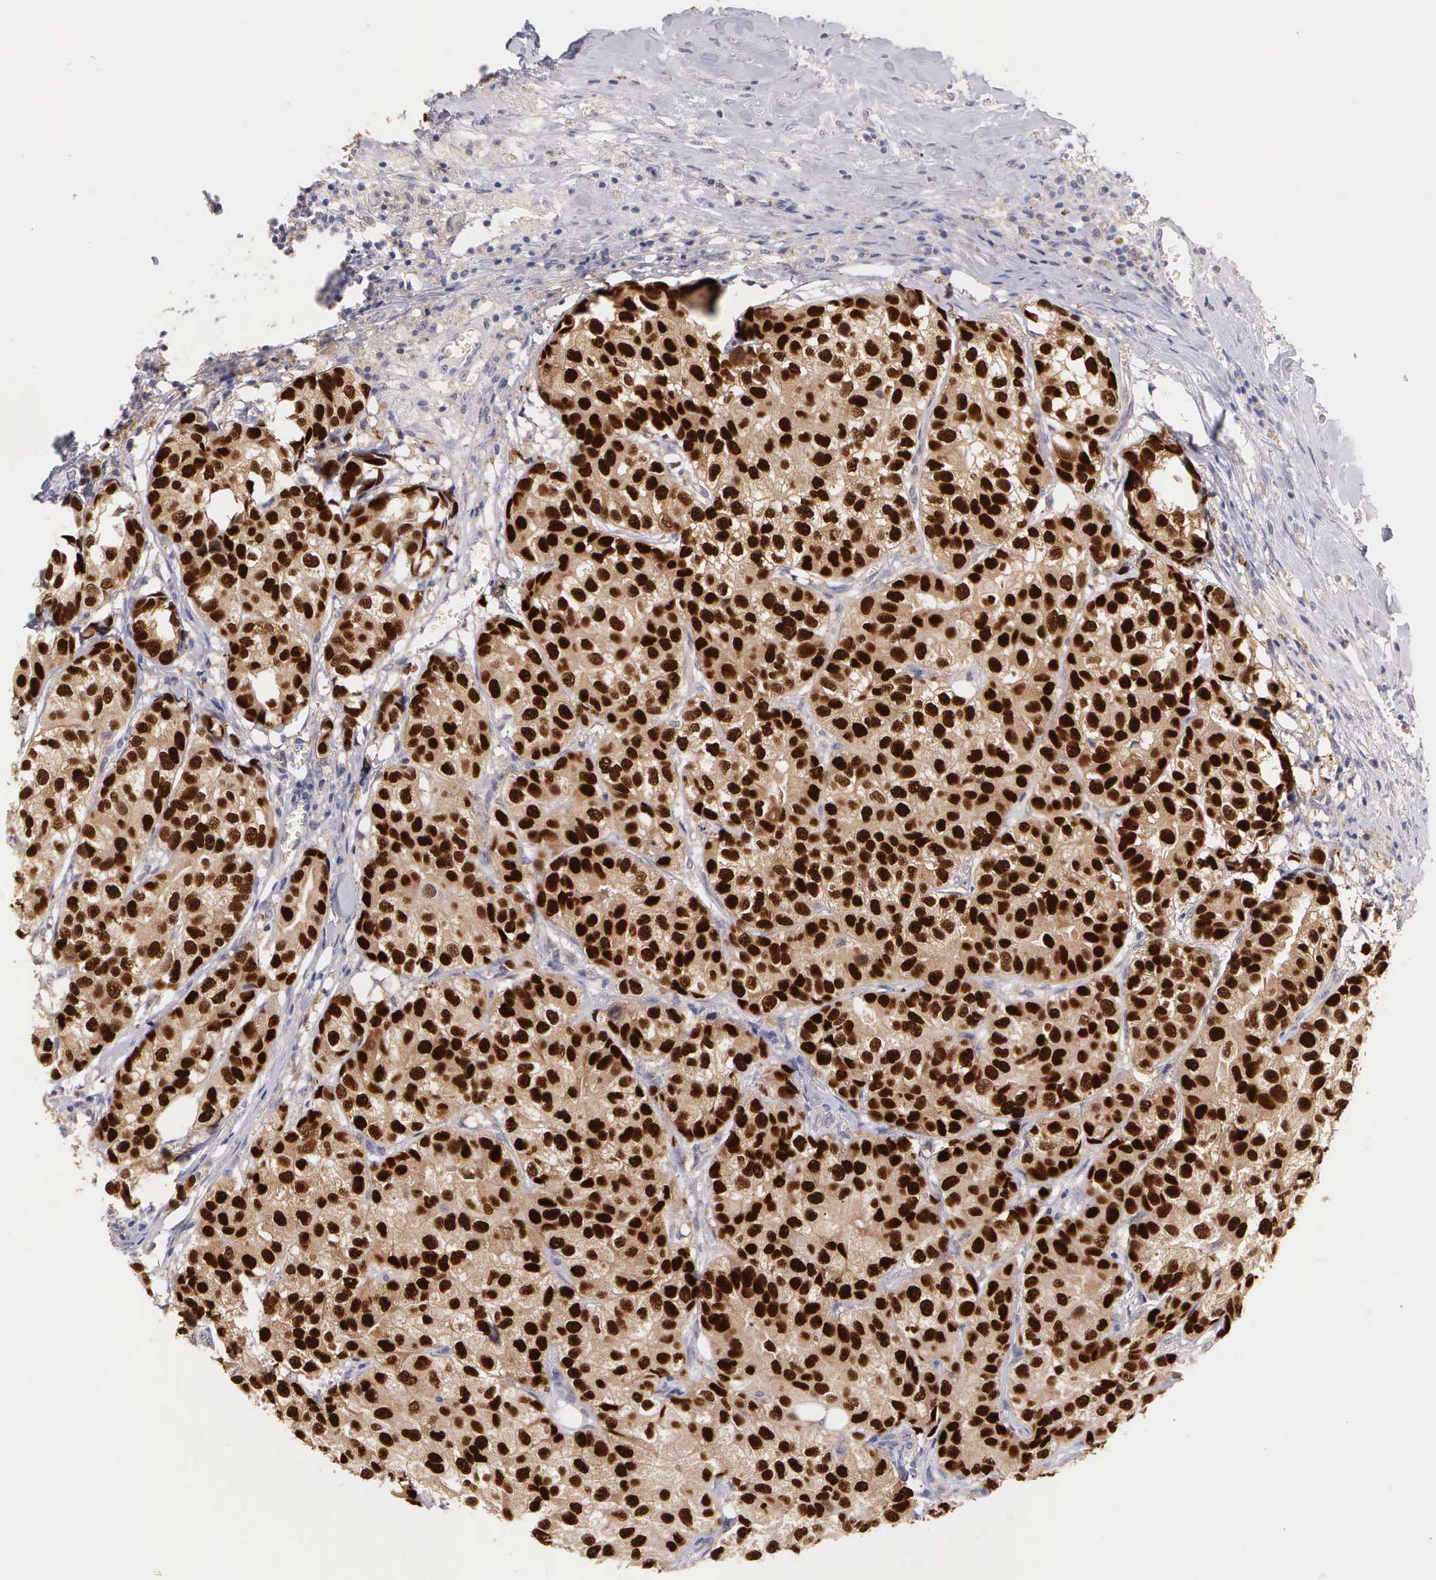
{"staining": {"intensity": "strong", "quantity": ">75%", "location": "nuclear"}, "tissue": "breast cancer", "cell_type": "Tumor cells", "image_type": "cancer", "snomed": [{"axis": "morphology", "description": "Duct carcinoma"}, {"axis": "topography", "description": "Breast"}], "caption": "Protein staining by immunohistochemistry shows strong nuclear staining in about >75% of tumor cells in breast intraductal carcinoma.", "gene": "ESR1", "patient": {"sex": "female", "age": 68}}